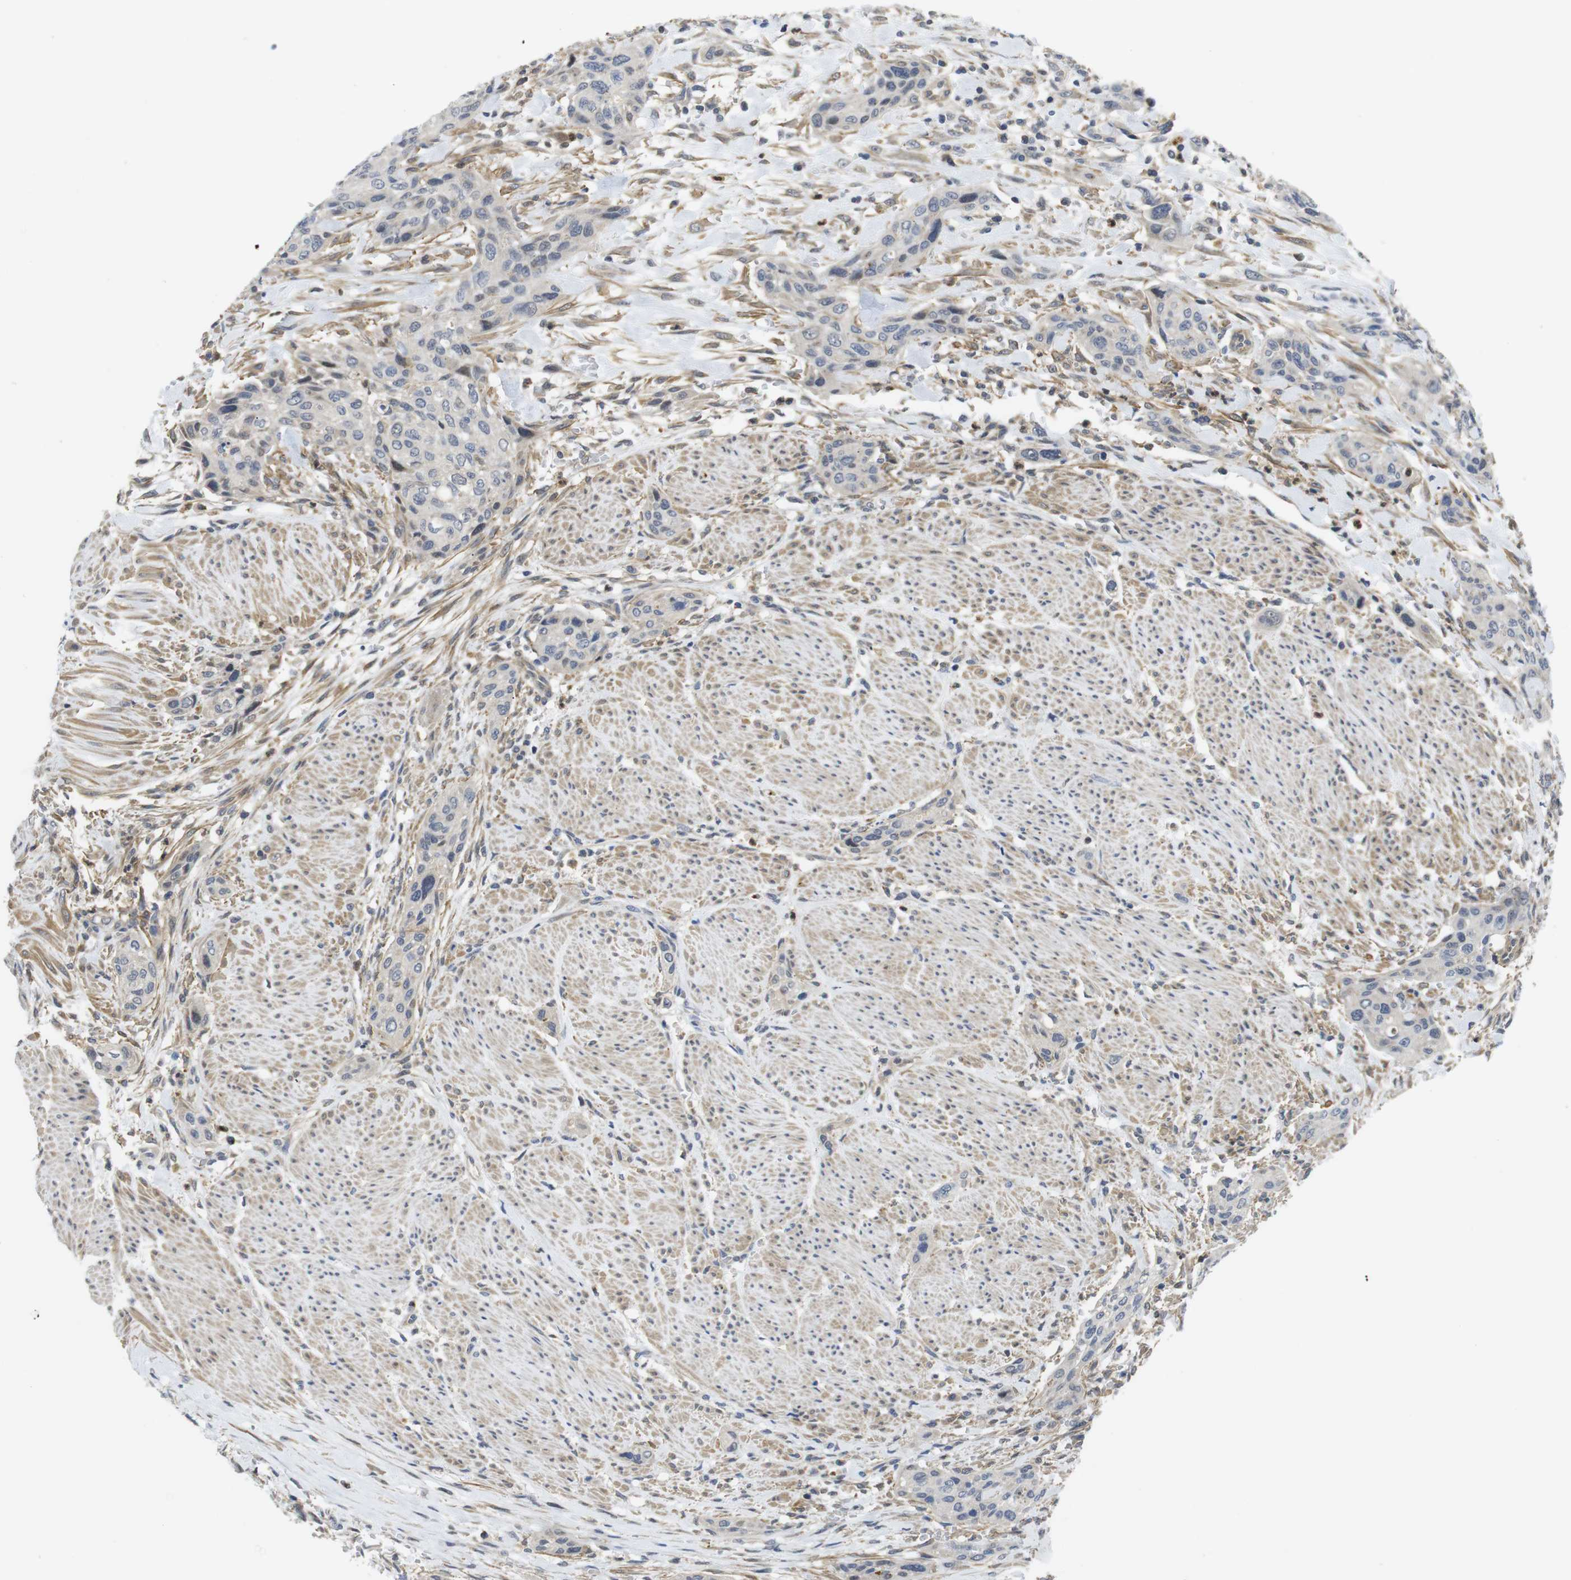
{"staining": {"intensity": "negative", "quantity": "none", "location": "none"}, "tissue": "urothelial cancer", "cell_type": "Tumor cells", "image_type": "cancer", "snomed": [{"axis": "morphology", "description": "Urothelial carcinoma, High grade"}, {"axis": "topography", "description": "Urinary bladder"}], "caption": "Tumor cells are negative for protein expression in human high-grade urothelial carcinoma.", "gene": "FNTA", "patient": {"sex": "male", "age": 35}}